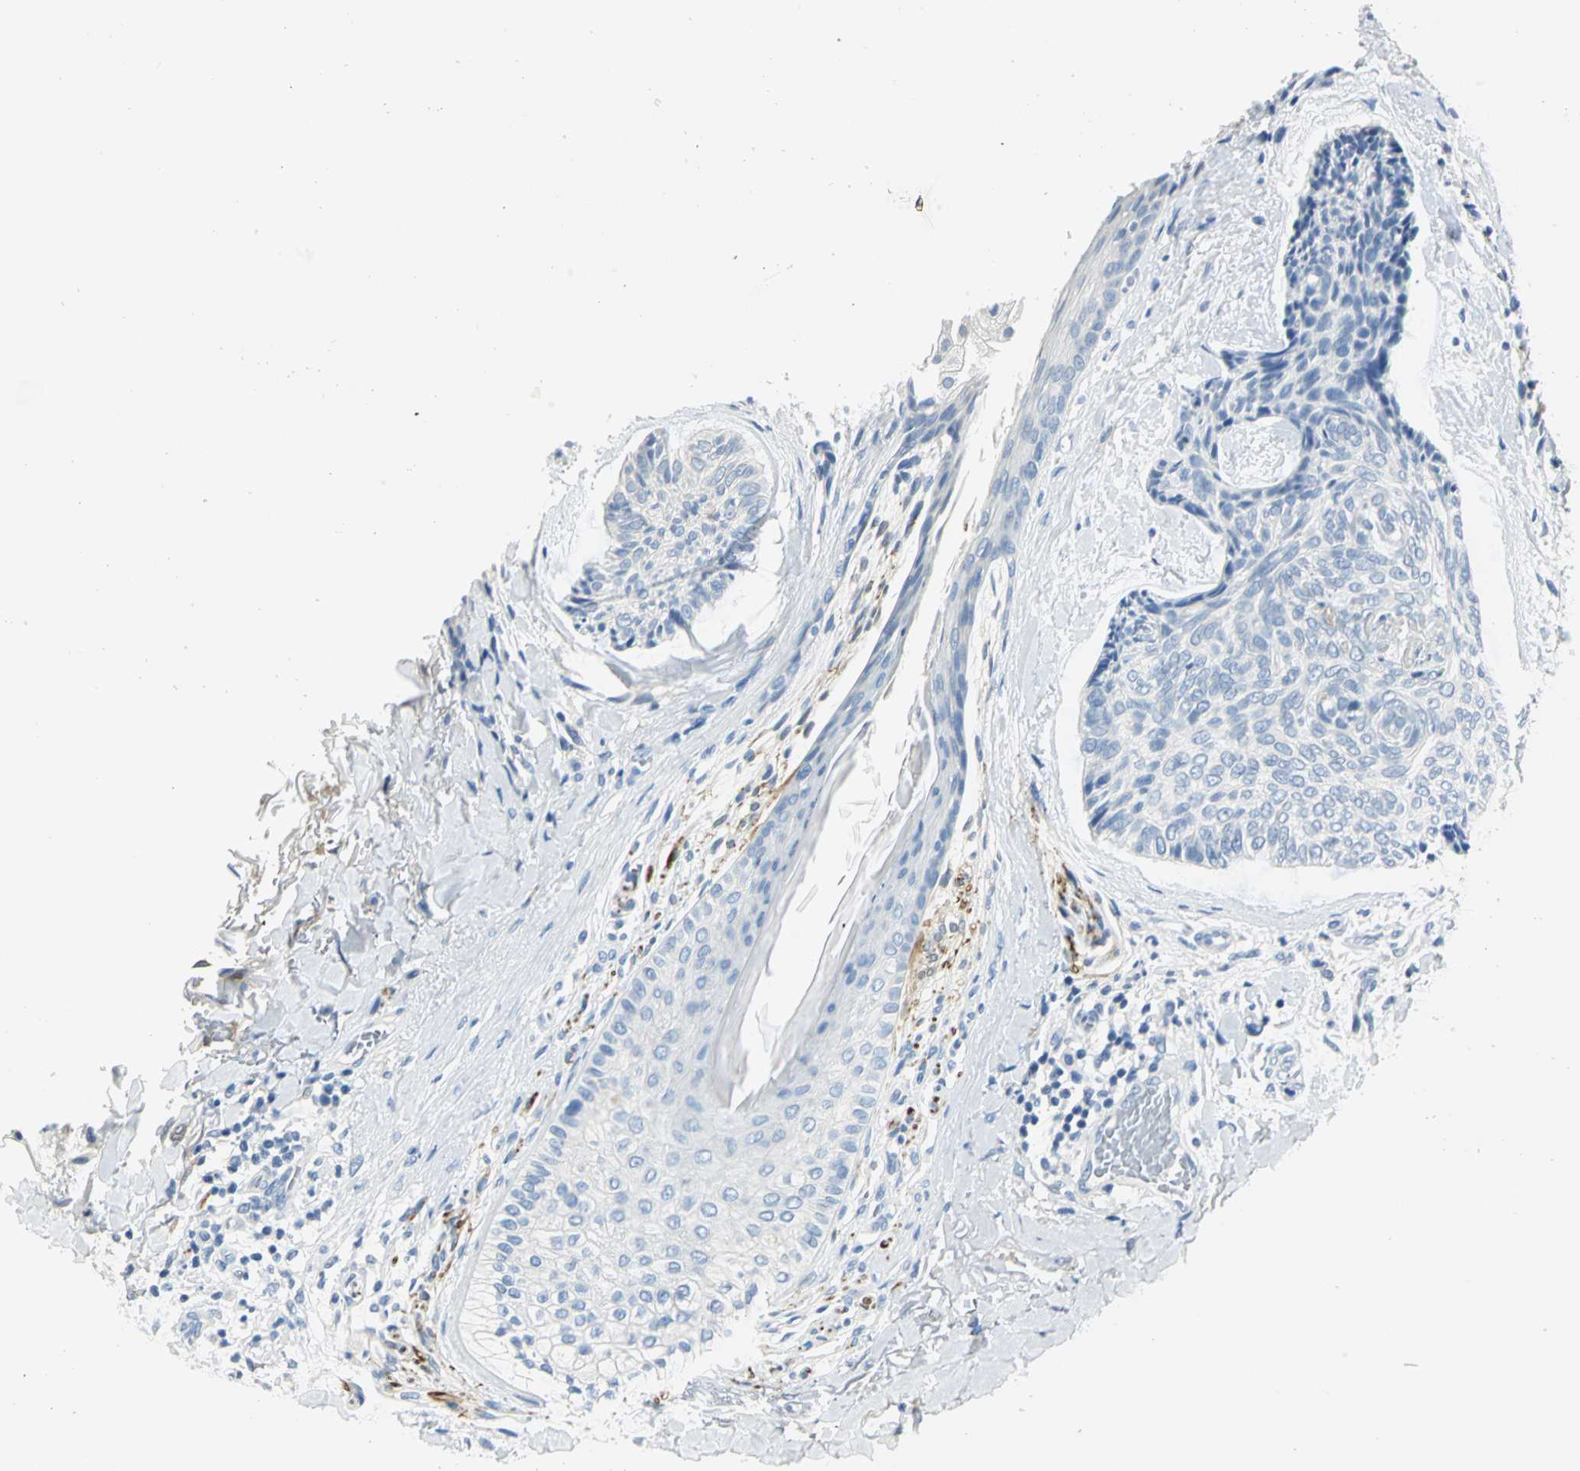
{"staining": {"intensity": "negative", "quantity": "none", "location": "none"}, "tissue": "skin cancer", "cell_type": "Tumor cells", "image_type": "cancer", "snomed": [{"axis": "morphology", "description": "Normal tissue, NOS"}, {"axis": "morphology", "description": "Basal cell carcinoma"}, {"axis": "topography", "description": "Skin"}], "caption": "DAB (3,3'-diaminobenzidine) immunohistochemical staining of human basal cell carcinoma (skin) displays no significant staining in tumor cells.", "gene": "UCHL1", "patient": {"sex": "female", "age": 71}}